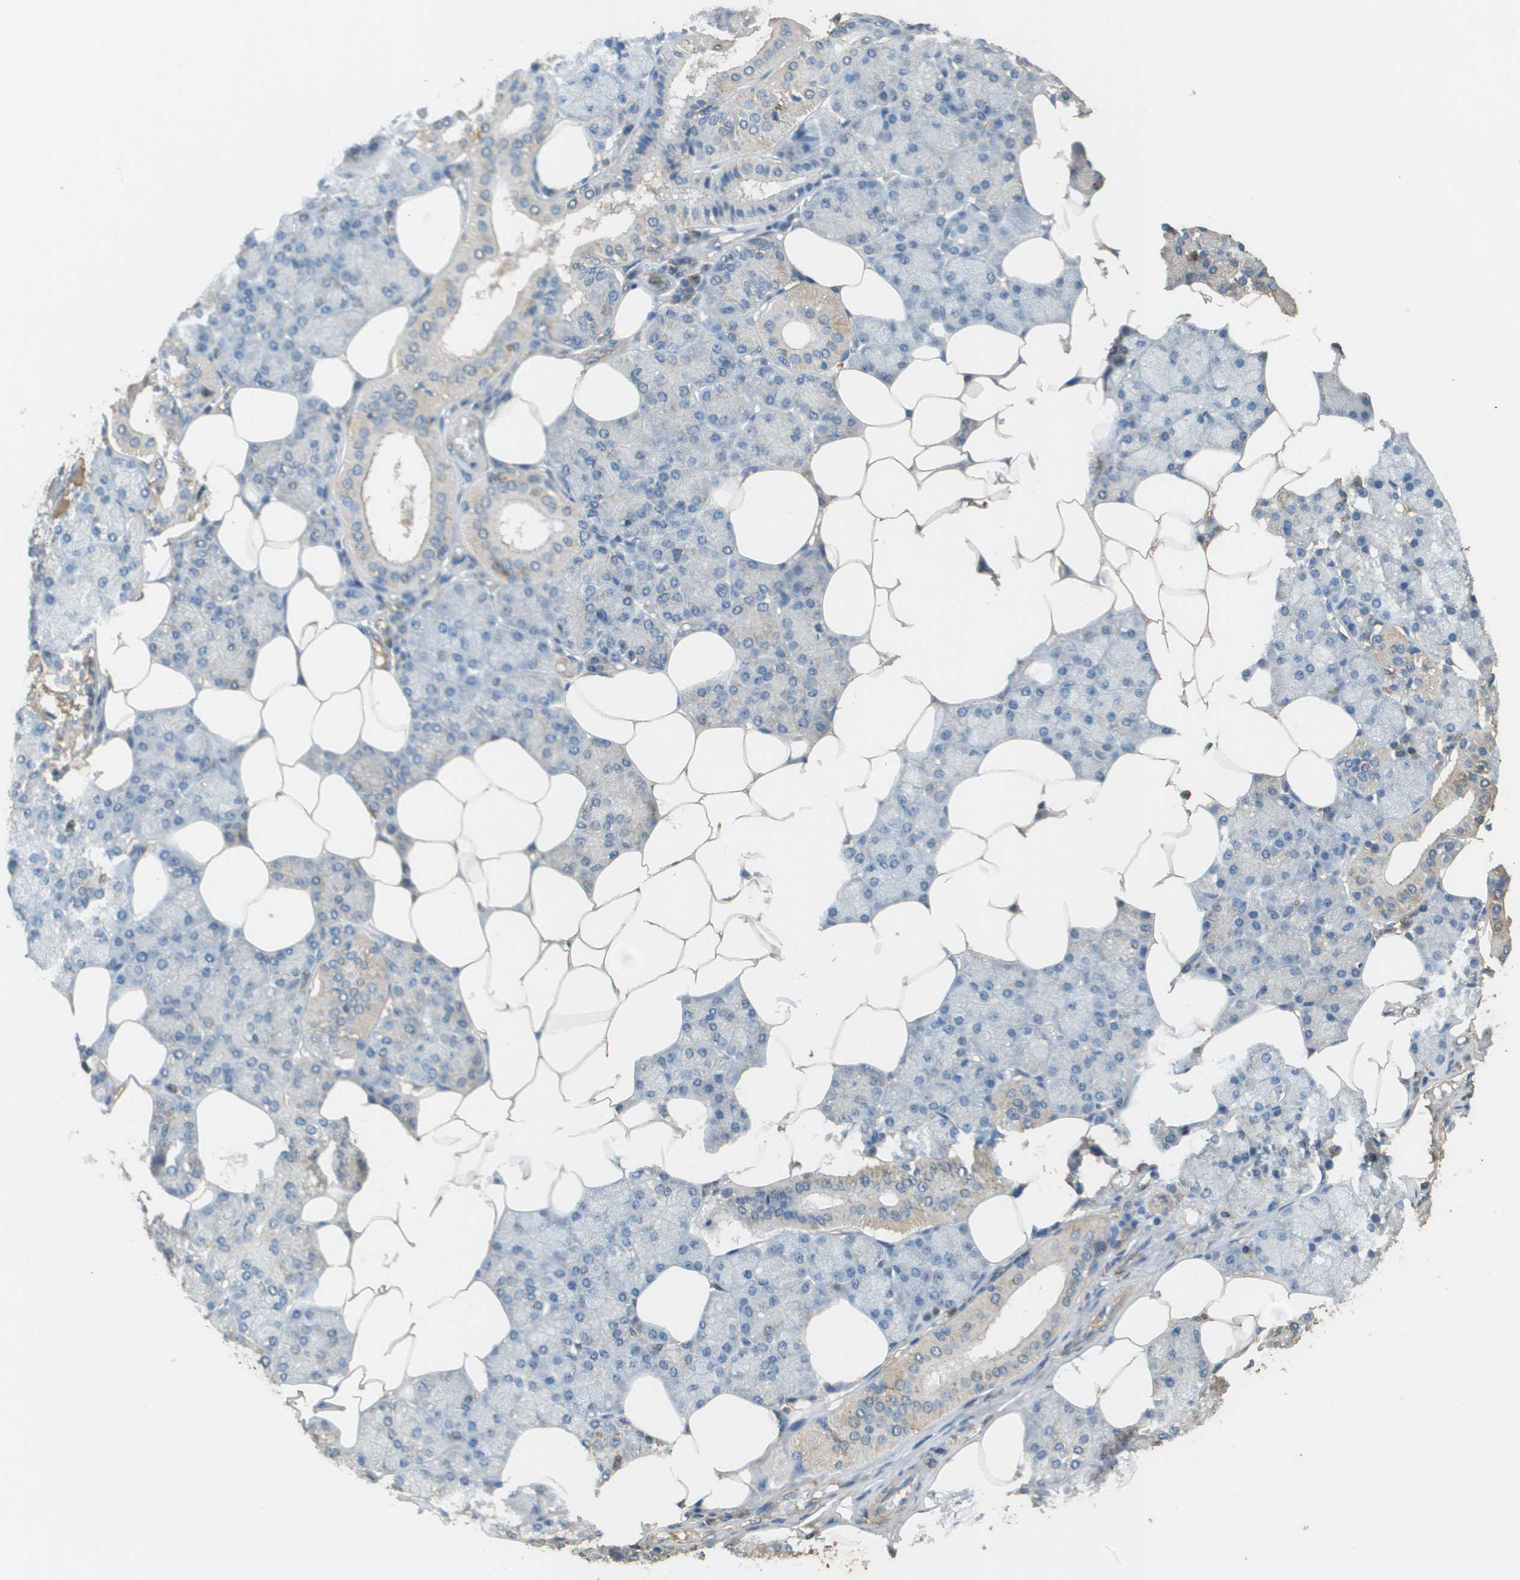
{"staining": {"intensity": "weak", "quantity": "<25%", "location": "cytoplasmic/membranous"}, "tissue": "salivary gland", "cell_type": "Glandular cells", "image_type": "normal", "snomed": [{"axis": "morphology", "description": "Normal tissue, NOS"}, {"axis": "topography", "description": "Salivary gland"}], "caption": "There is no significant expression in glandular cells of salivary gland. (DAB immunohistochemistry (IHC) with hematoxylin counter stain).", "gene": "MS4A7", "patient": {"sex": "male", "age": 62}}